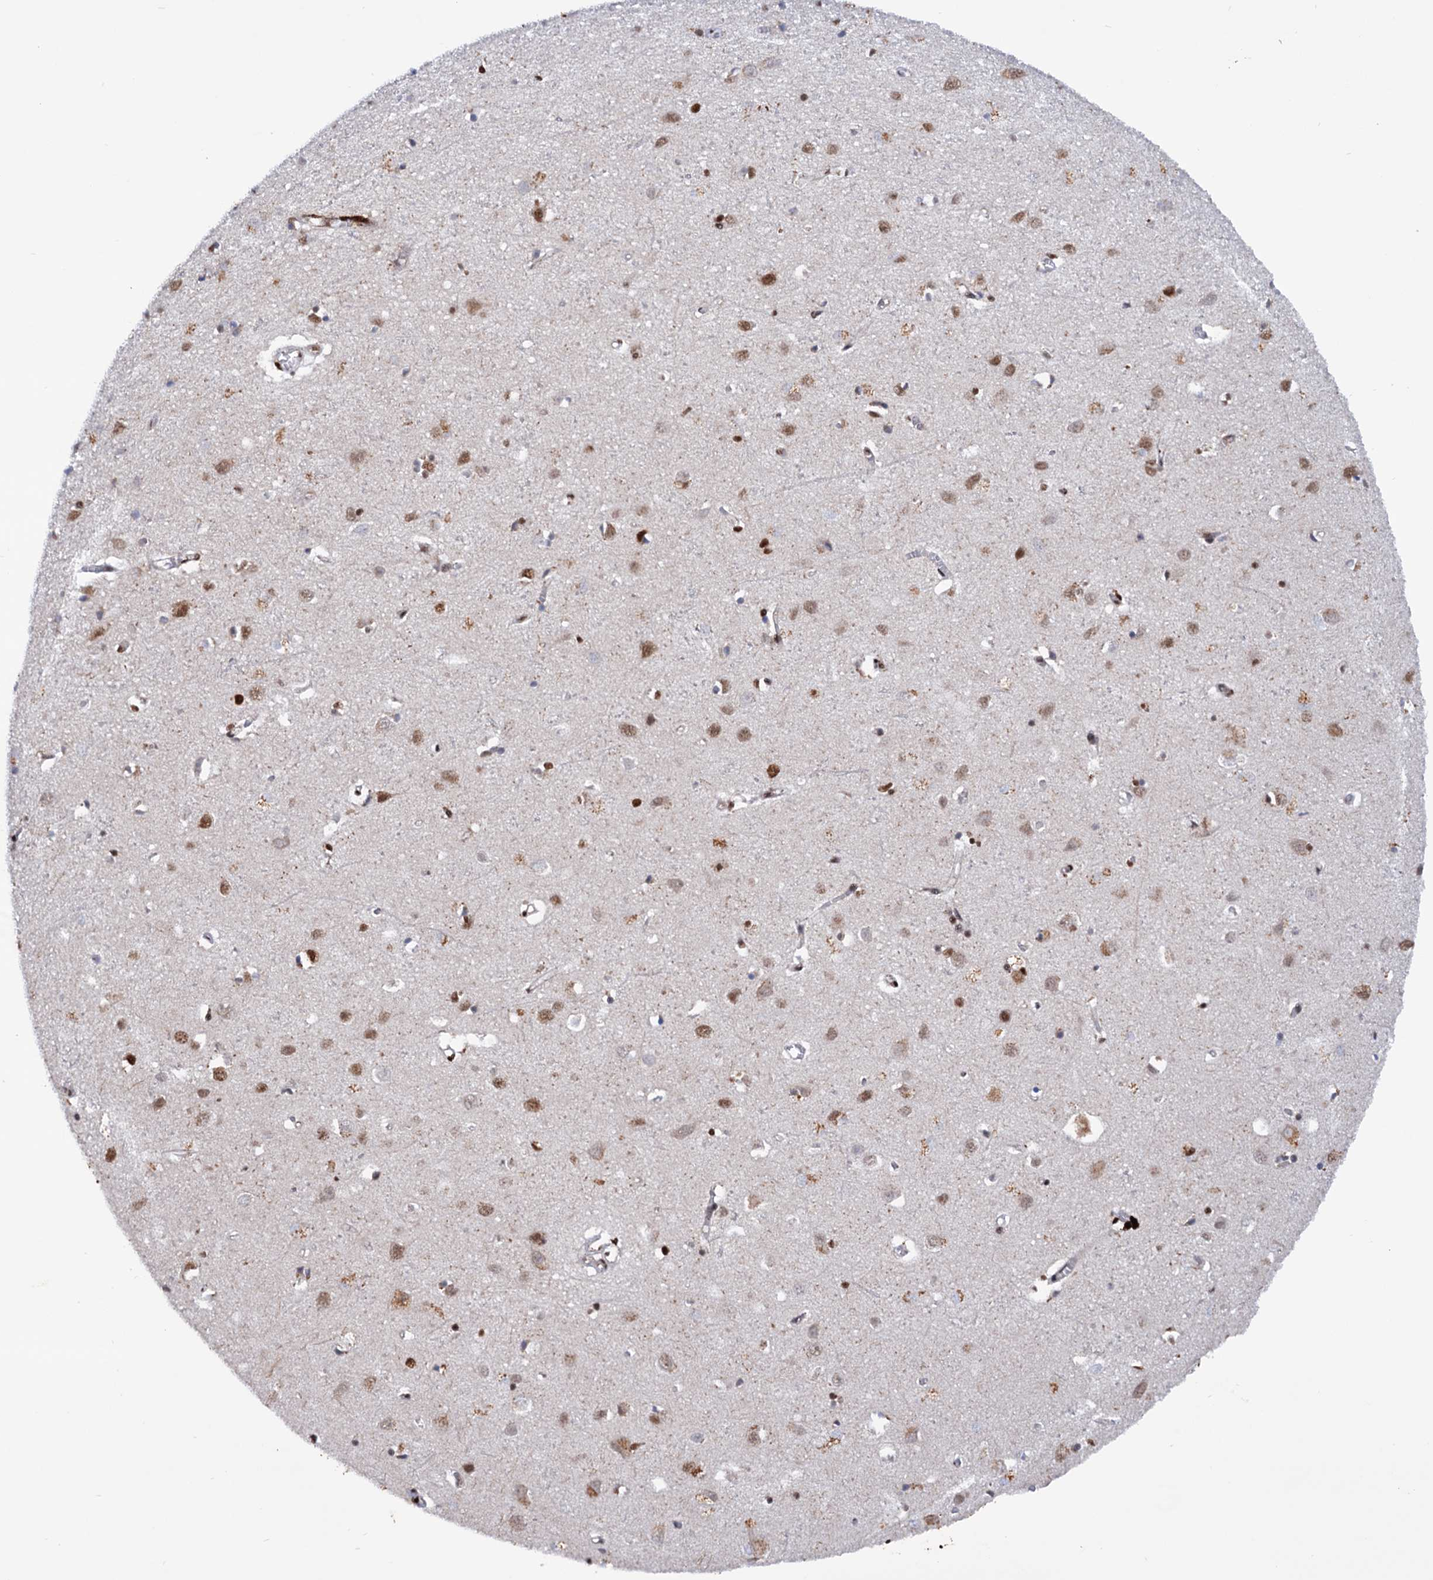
{"staining": {"intensity": "negative", "quantity": "none", "location": "none"}, "tissue": "cerebral cortex", "cell_type": "Endothelial cells", "image_type": "normal", "snomed": [{"axis": "morphology", "description": "Normal tissue, NOS"}, {"axis": "topography", "description": "Cerebral cortex"}], "caption": "IHC of normal human cerebral cortex shows no expression in endothelial cells. (Stains: DAB immunohistochemistry (IHC) with hematoxylin counter stain, Microscopy: brightfield microscopy at high magnification).", "gene": "TBC1D12", "patient": {"sex": "female", "age": 64}}